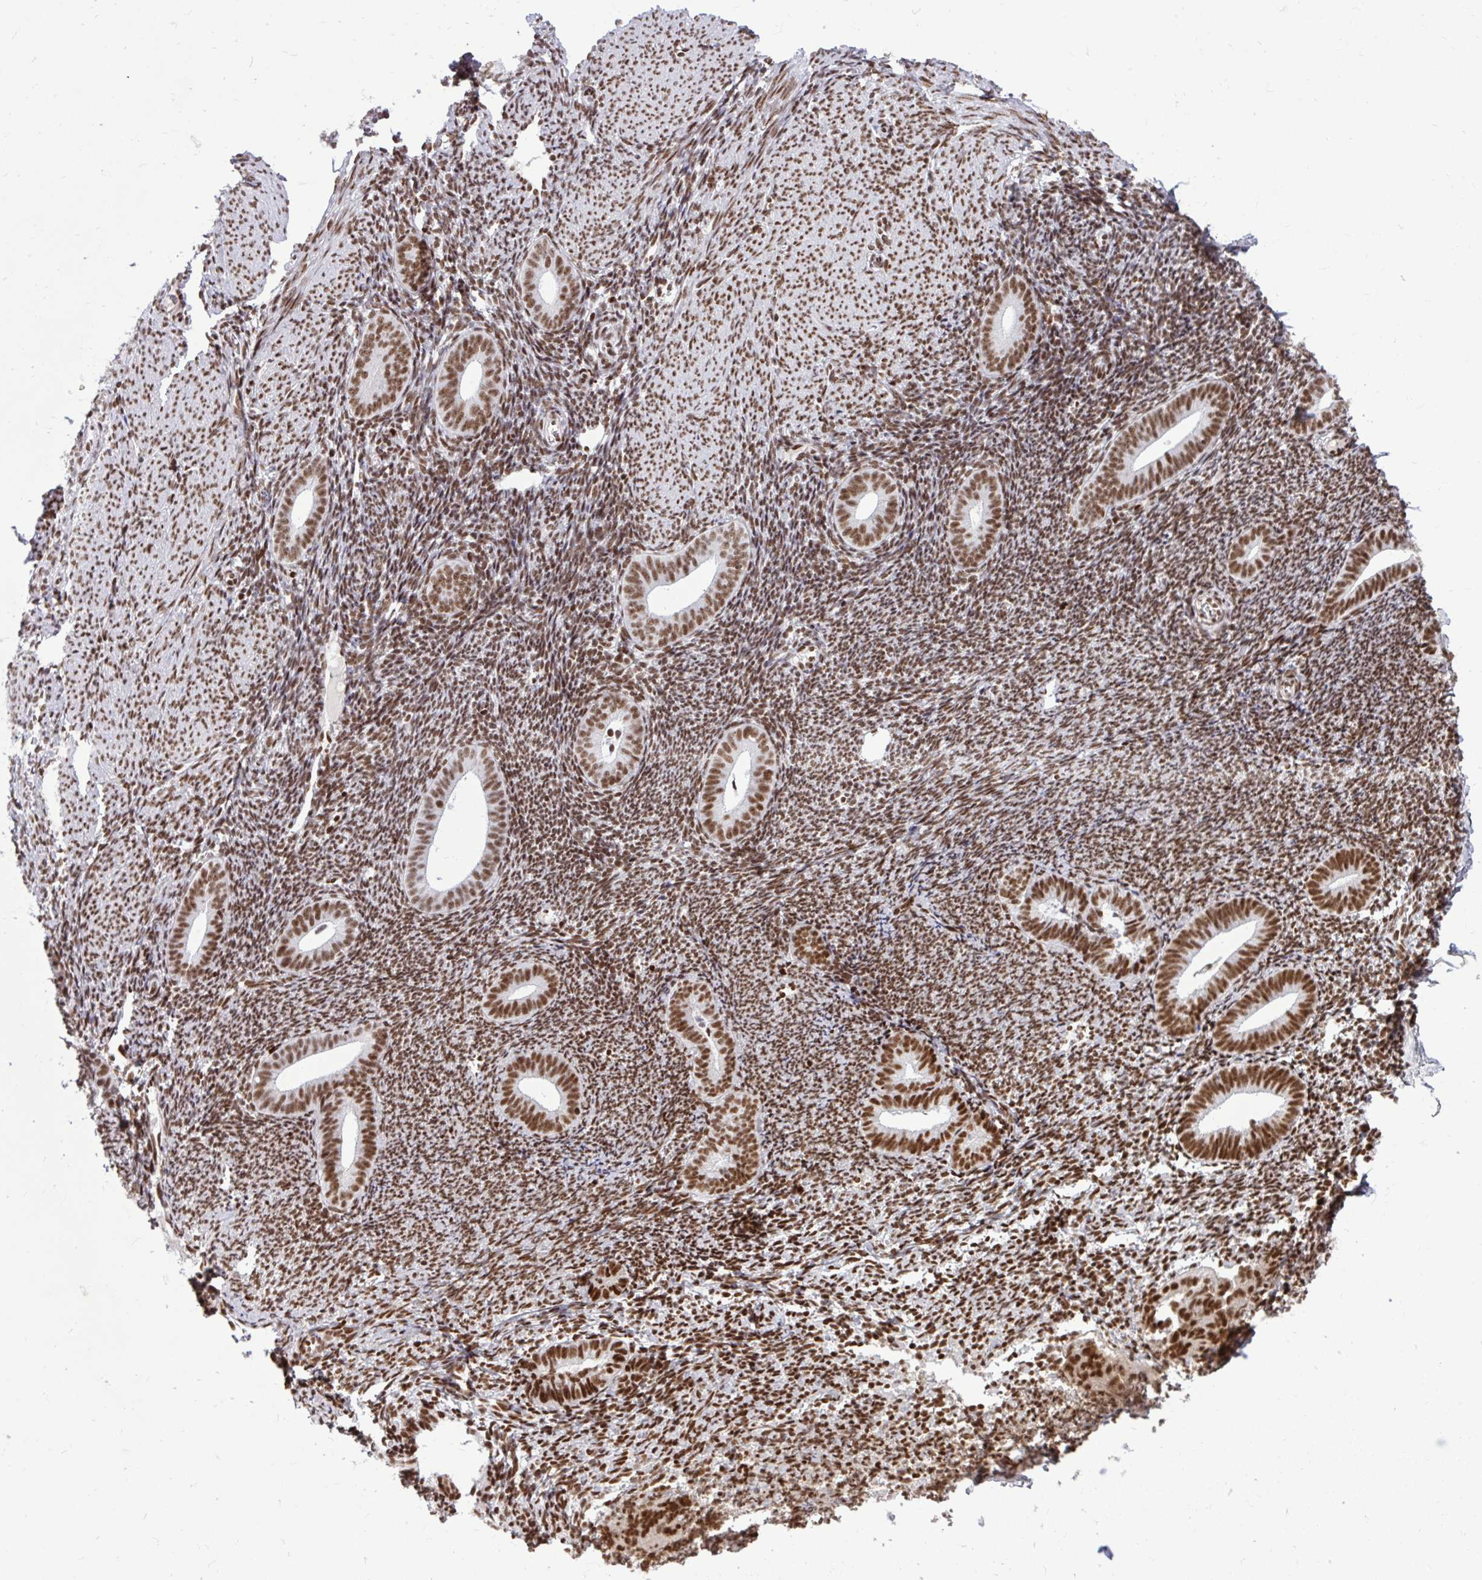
{"staining": {"intensity": "strong", "quantity": ">75%", "location": "nuclear"}, "tissue": "endometrium", "cell_type": "Cells in endometrial stroma", "image_type": "normal", "snomed": [{"axis": "morphology", "description": "Normal tissue, NOS"}, {"axis": "topography", "description": "Endometrium"}], "caption": "Protein staining demonstrates strong nuclear staining in approximately >75% of cells in endometrial stroma in benign endometrium. (Brightfield microscopy of DAB IHC at high magnification).", "gene": "CDYL", "patient": {"sex": "female", "age": 39}}